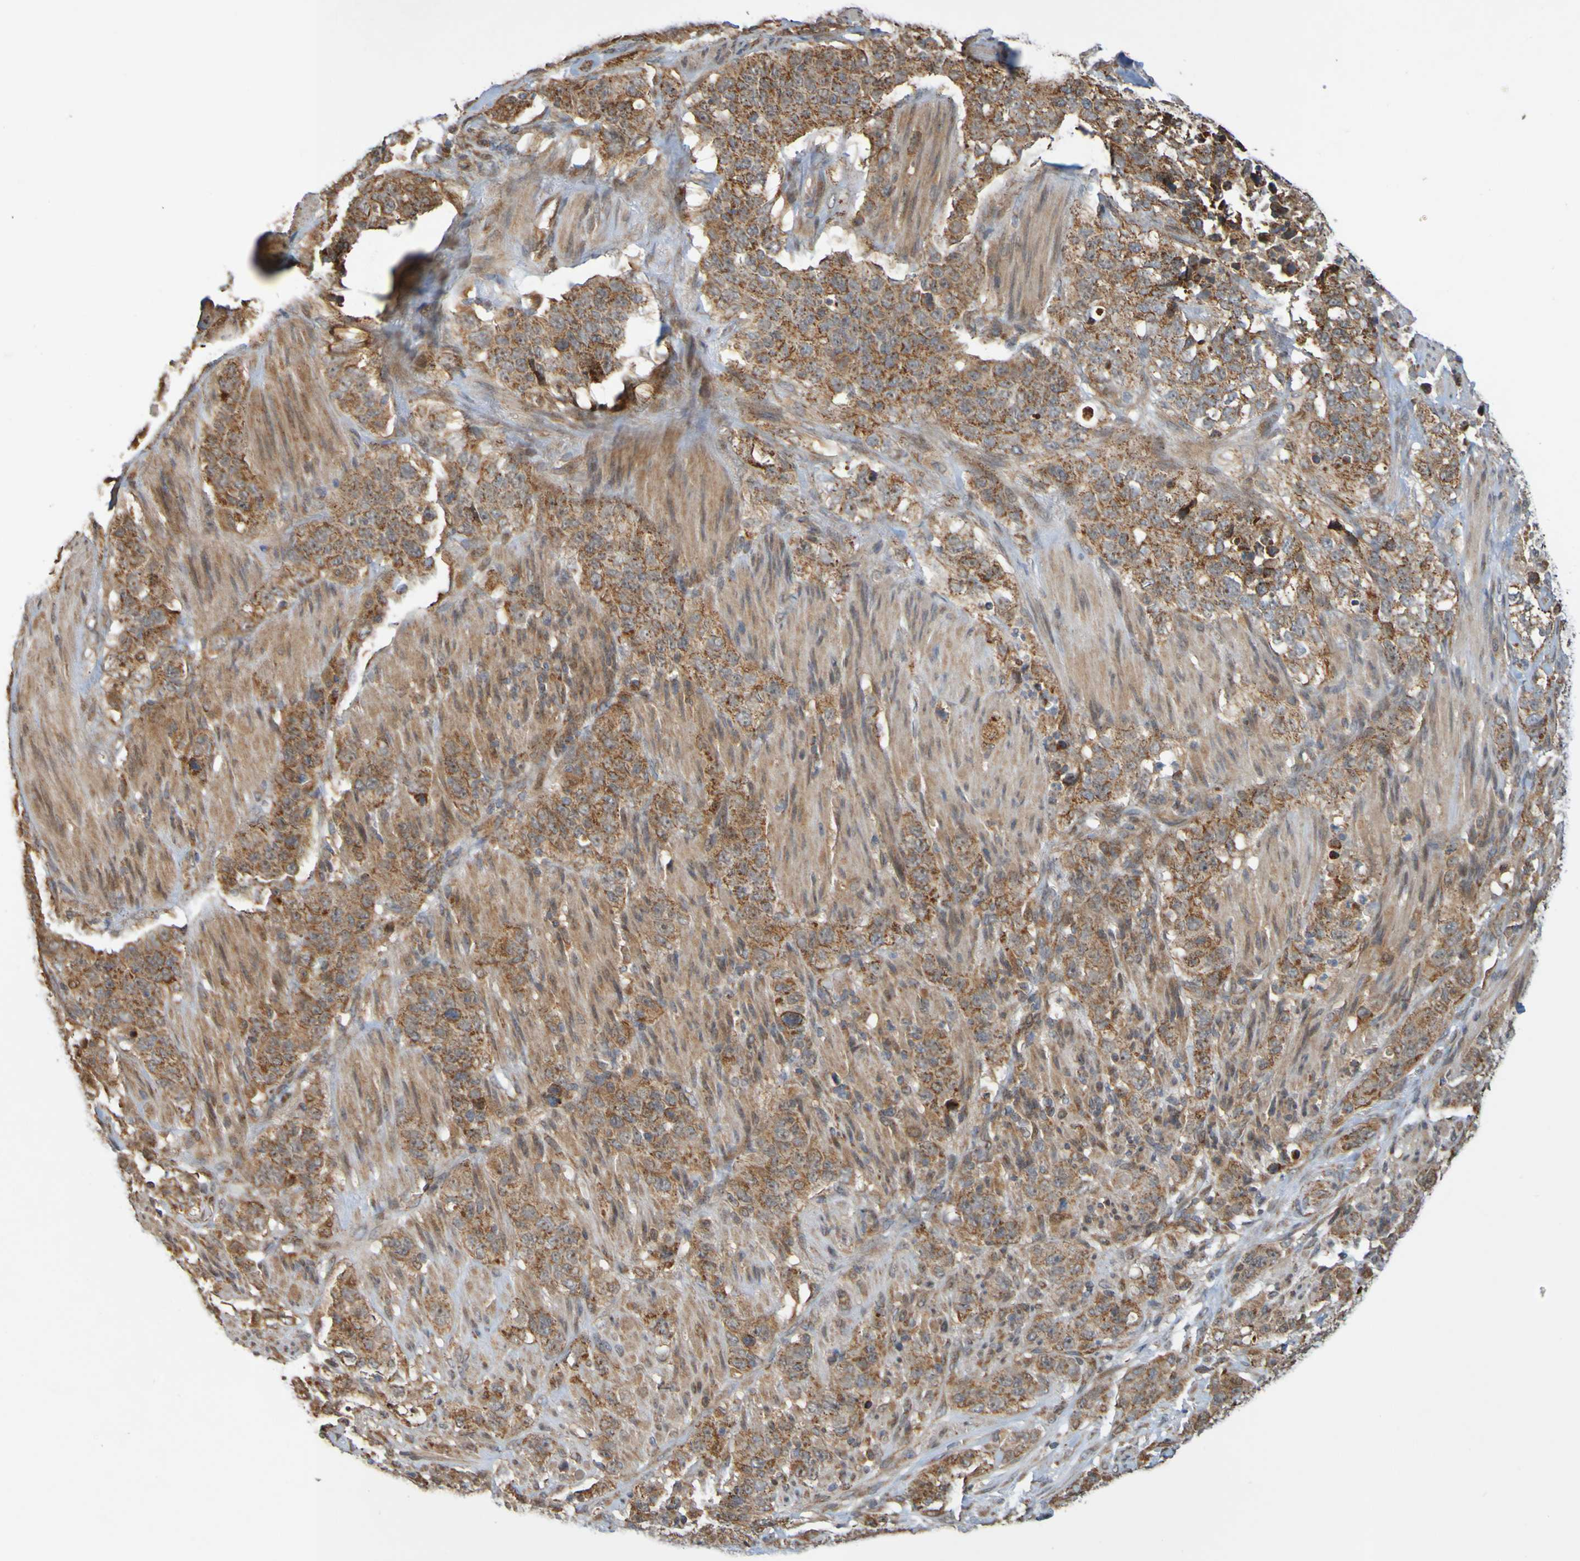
{"staining": {"intensity": "strong", "quantity": ">75%", "location": "cytoplasmic/membranous"}, "tissue": "stomach cancer", "cell_type": "Tumor cells", "image_type": "cancer", "snomed": [{"axis": "morphology", "description": "Adenocarcinoma, NOS"}, {"axis": "topography", "description": "Stomach"}], "caption": "A high amount of strong cytoplasmic/membranous positivity is seen in about >75% of tumor cells in adenocarcinoma (stomach) tissue.", "gene": "TMBIM1", "patient": {"sex": "male", "age": 48}}